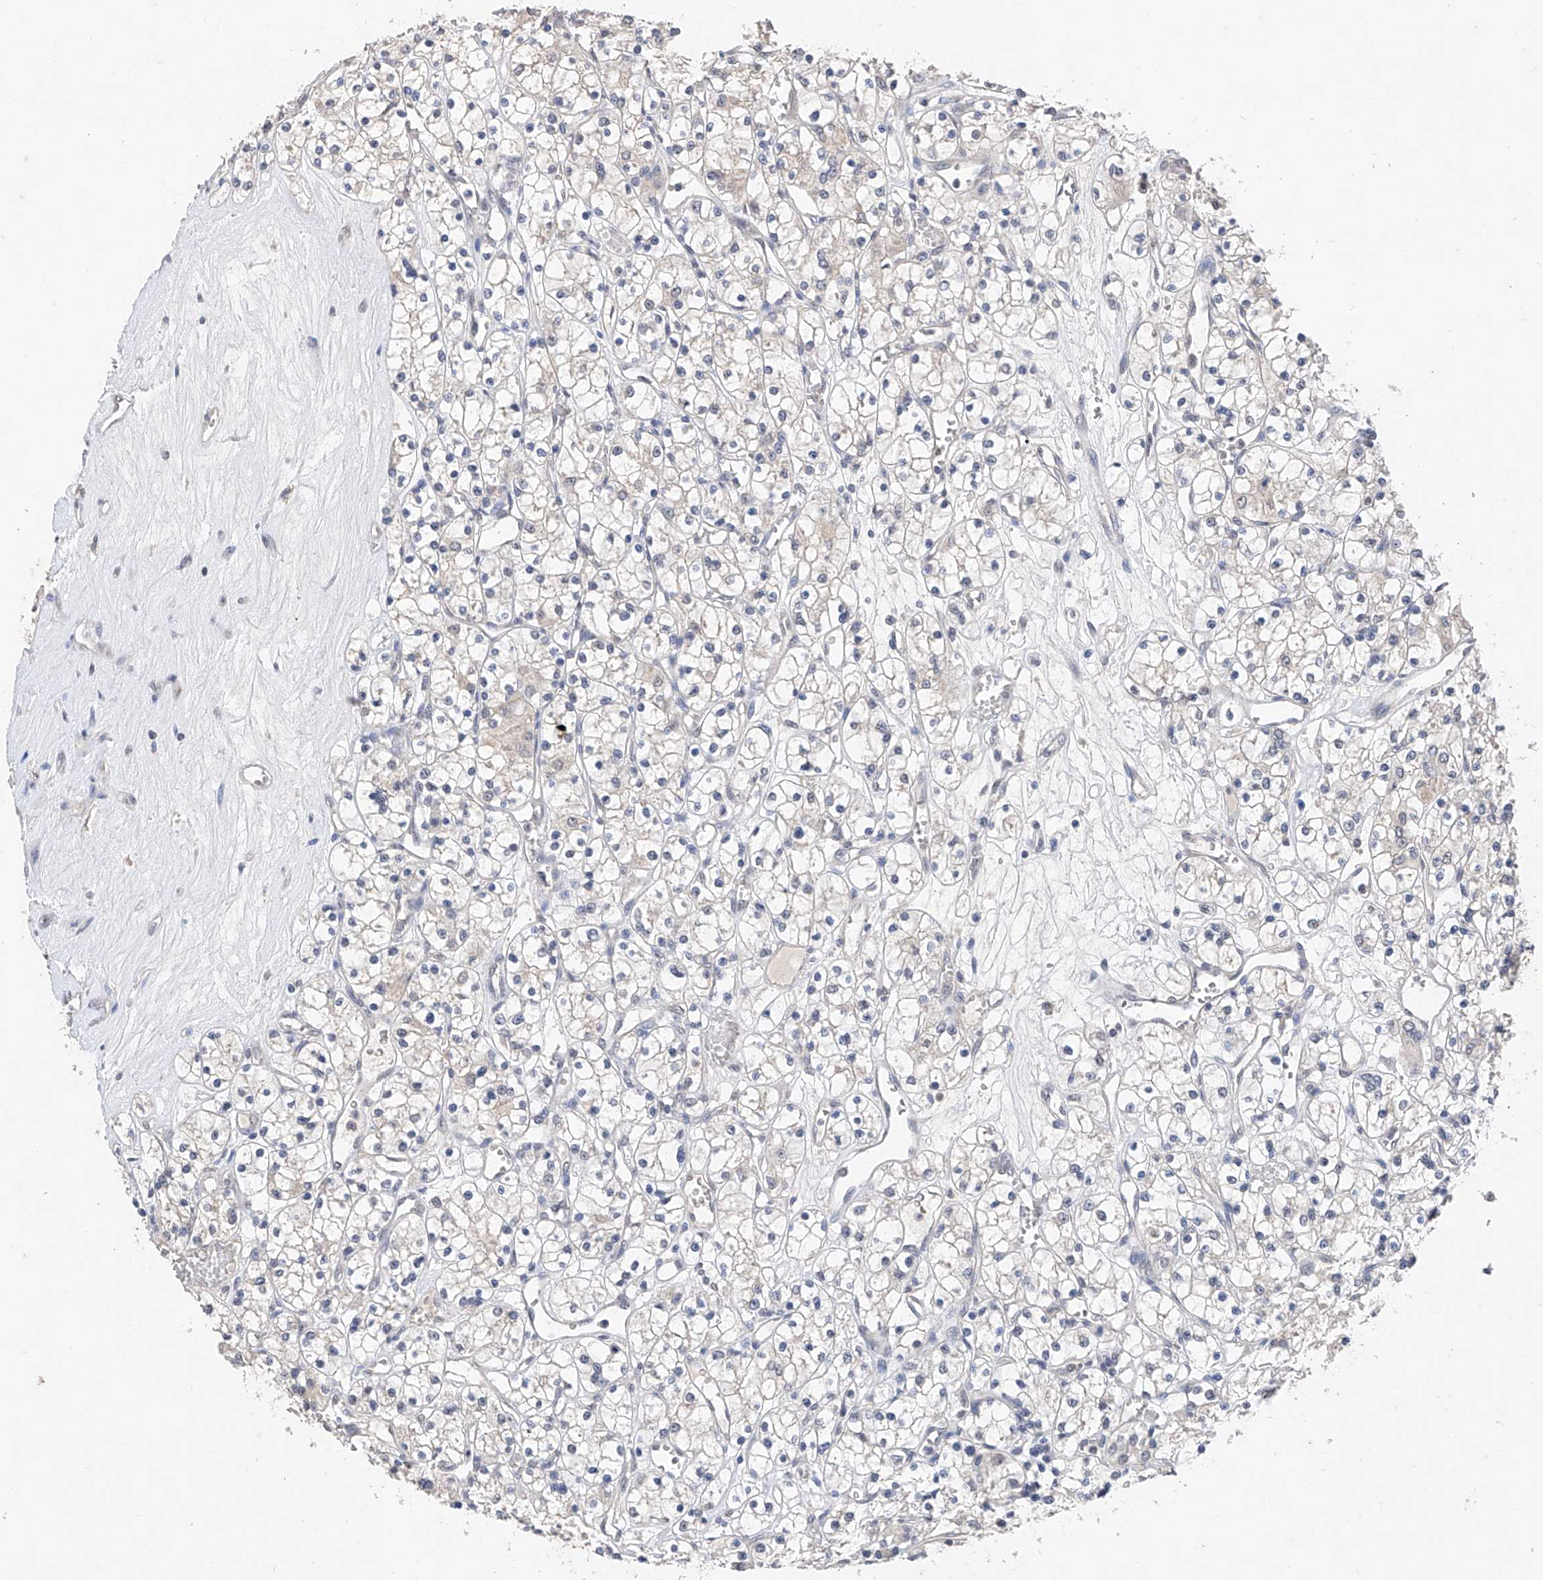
{"staining": {"intensity": "negative", "quantity": "none", "location": "none"}, "tissue": "renal cancer", "cell_type": "Tumor cells", "image_type": "cancer", "snomed": [{"axis": "morphology", "description": "Adenocarcinoma, NOS"}, {"axis": "topography", "description": "Kidney"}], "caption": "The histopathology image demonstrates no significant positivity in tumor cells of renal cancer (adenocarcinoma).", "gene": "DMAP1", "patient": {"sex": "female", "age": 59}}